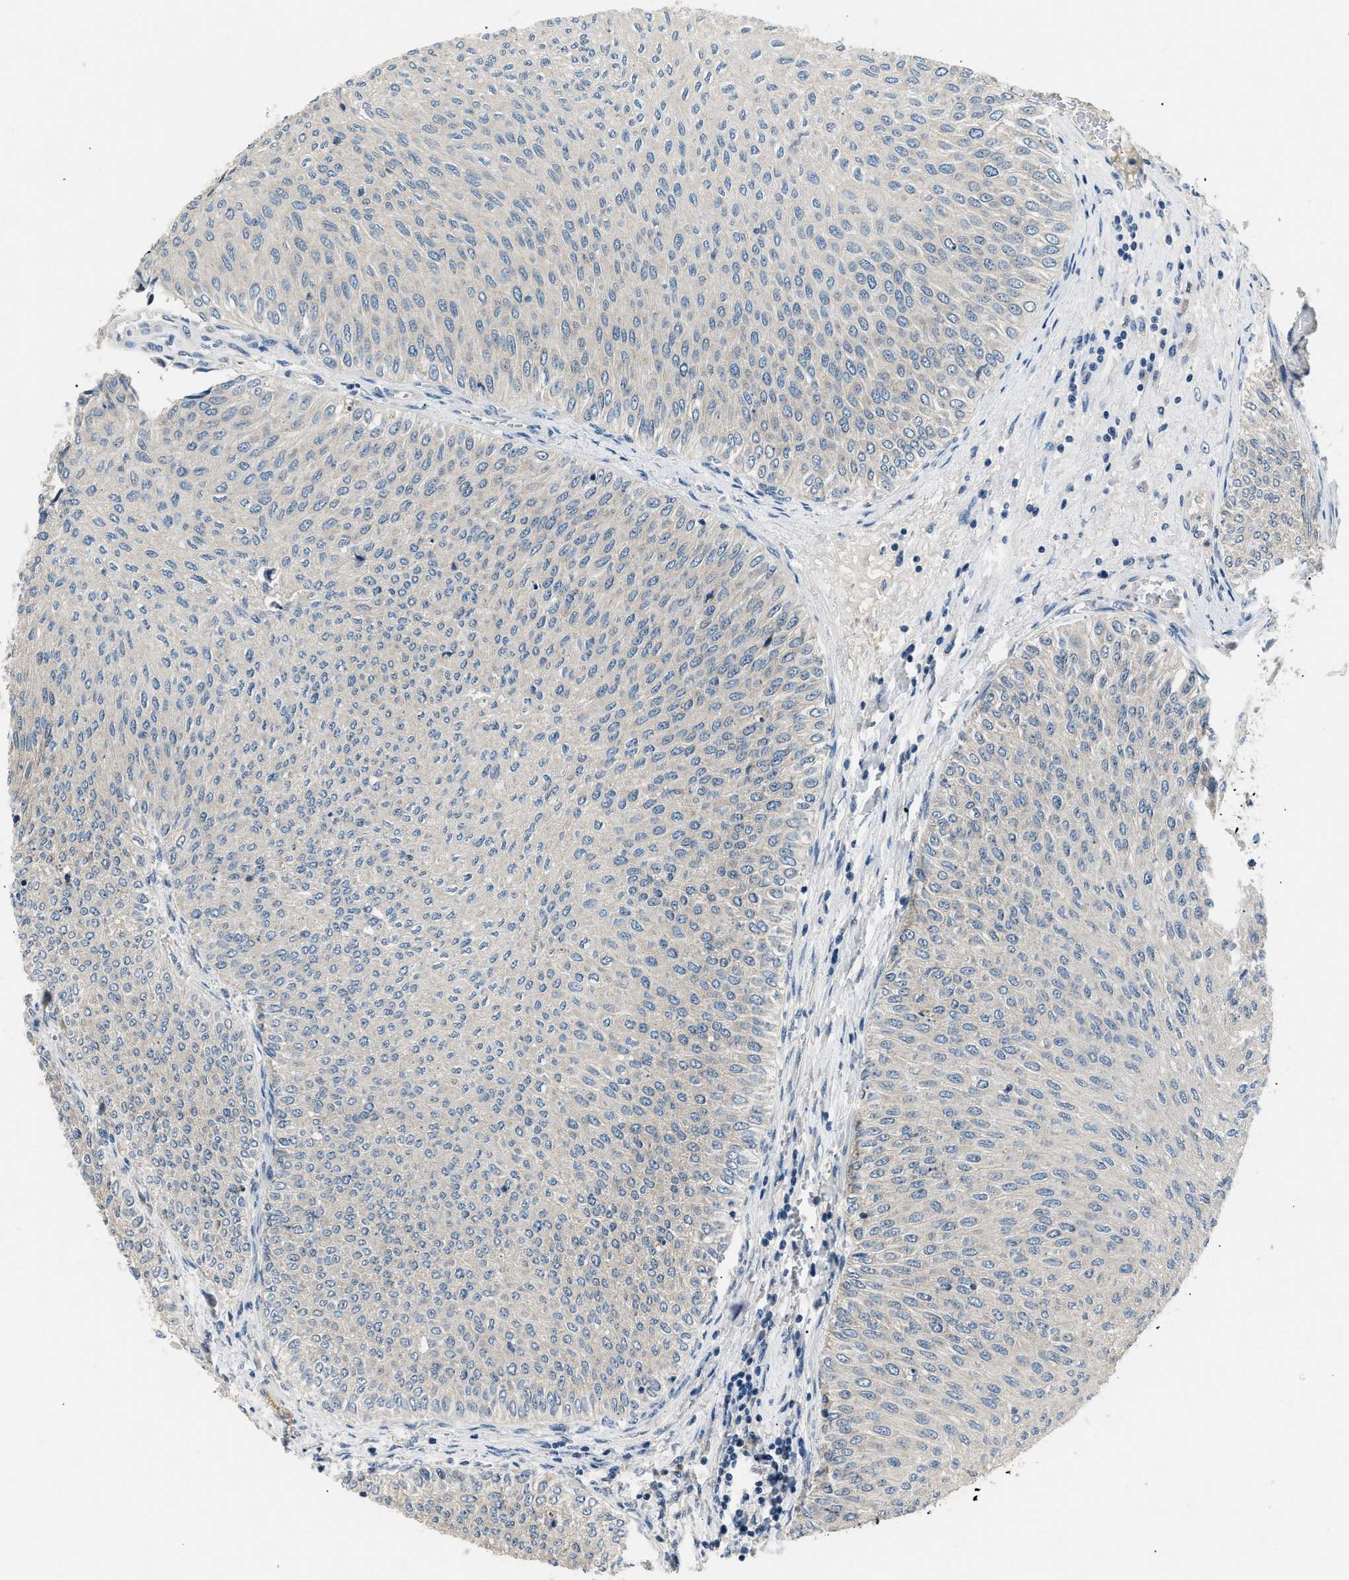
{"staining": {"intensity": "negative", "quantity": "none", "location": "none"}, "tissue": "urothelial cancer", "cell_type": "Tumor cells", "image_type": "cancer", "snomed": [{"axis": "morphology", "description": "Urothelial carcinoma, Low grade"}, {"axis": "topography", "description": "Urinary bladder"}], "caption": "The histopathology image demonstrates no staining of tumor cells in urothelial cancer.", "gene": "INHA", "patient": {"sex": "male", "age": 78}}